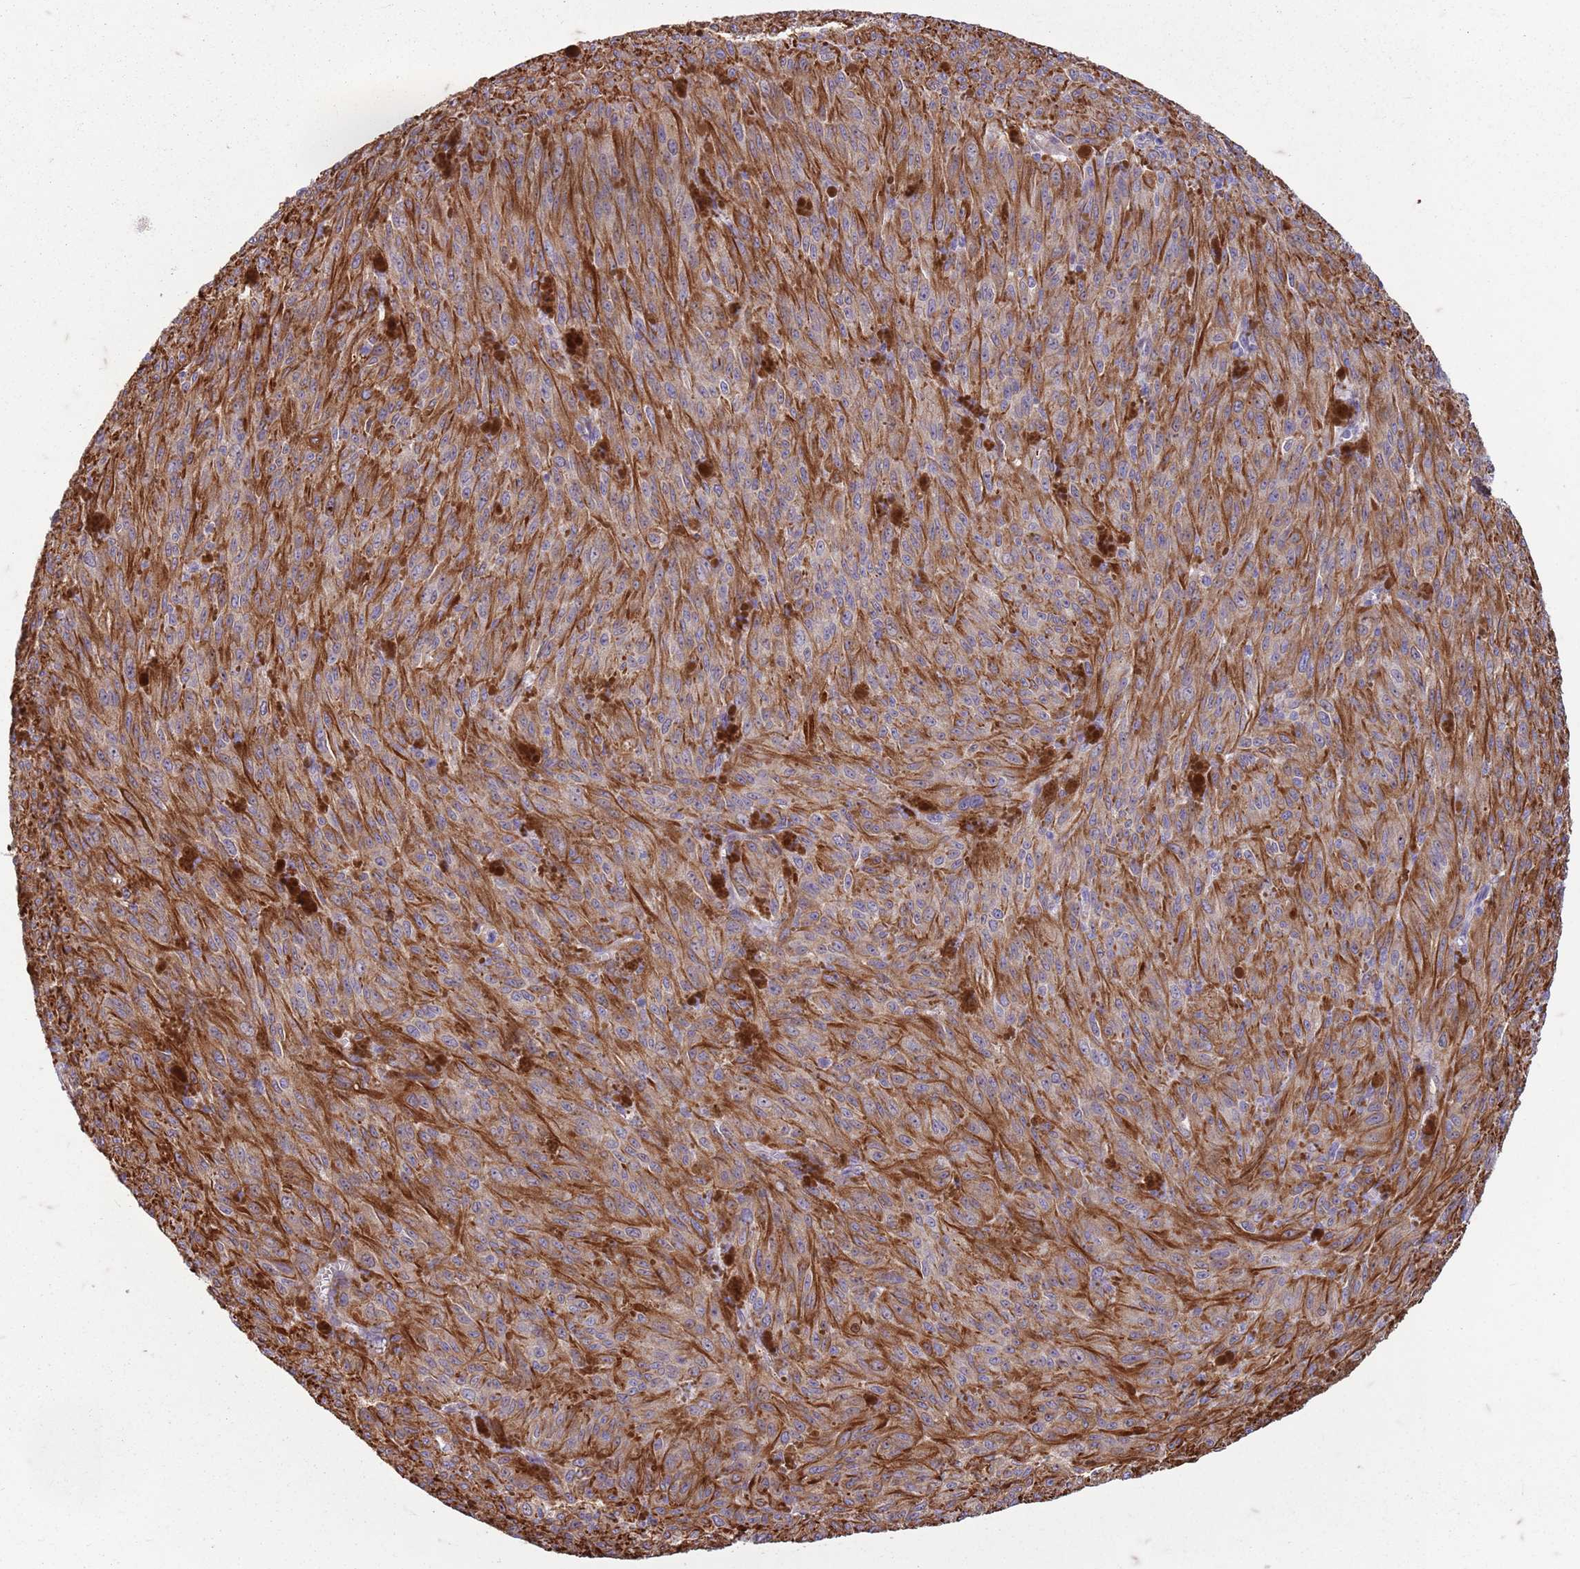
{"staining": {"intensity": "moderate", "quantity": ">75%", "location": "cytoplasmic/membranous"}, "tissue": "melanoma", "cell_type": "Tumor cells", "image_type": "cancer", "snomed": [{"axis": "morphology", "description": "Malignant melanoma, NOS"}, {"axis": "topography", "description": "Skin"}], "caption": "There is medium levels of moderate cytoplasmic/membranous staining in tumor cells of melanoma, as demonstrated by immunohistochemical staining (brown color).", "gene": "TAS2R38", "patient": {"sex": "female", "age": 52}}